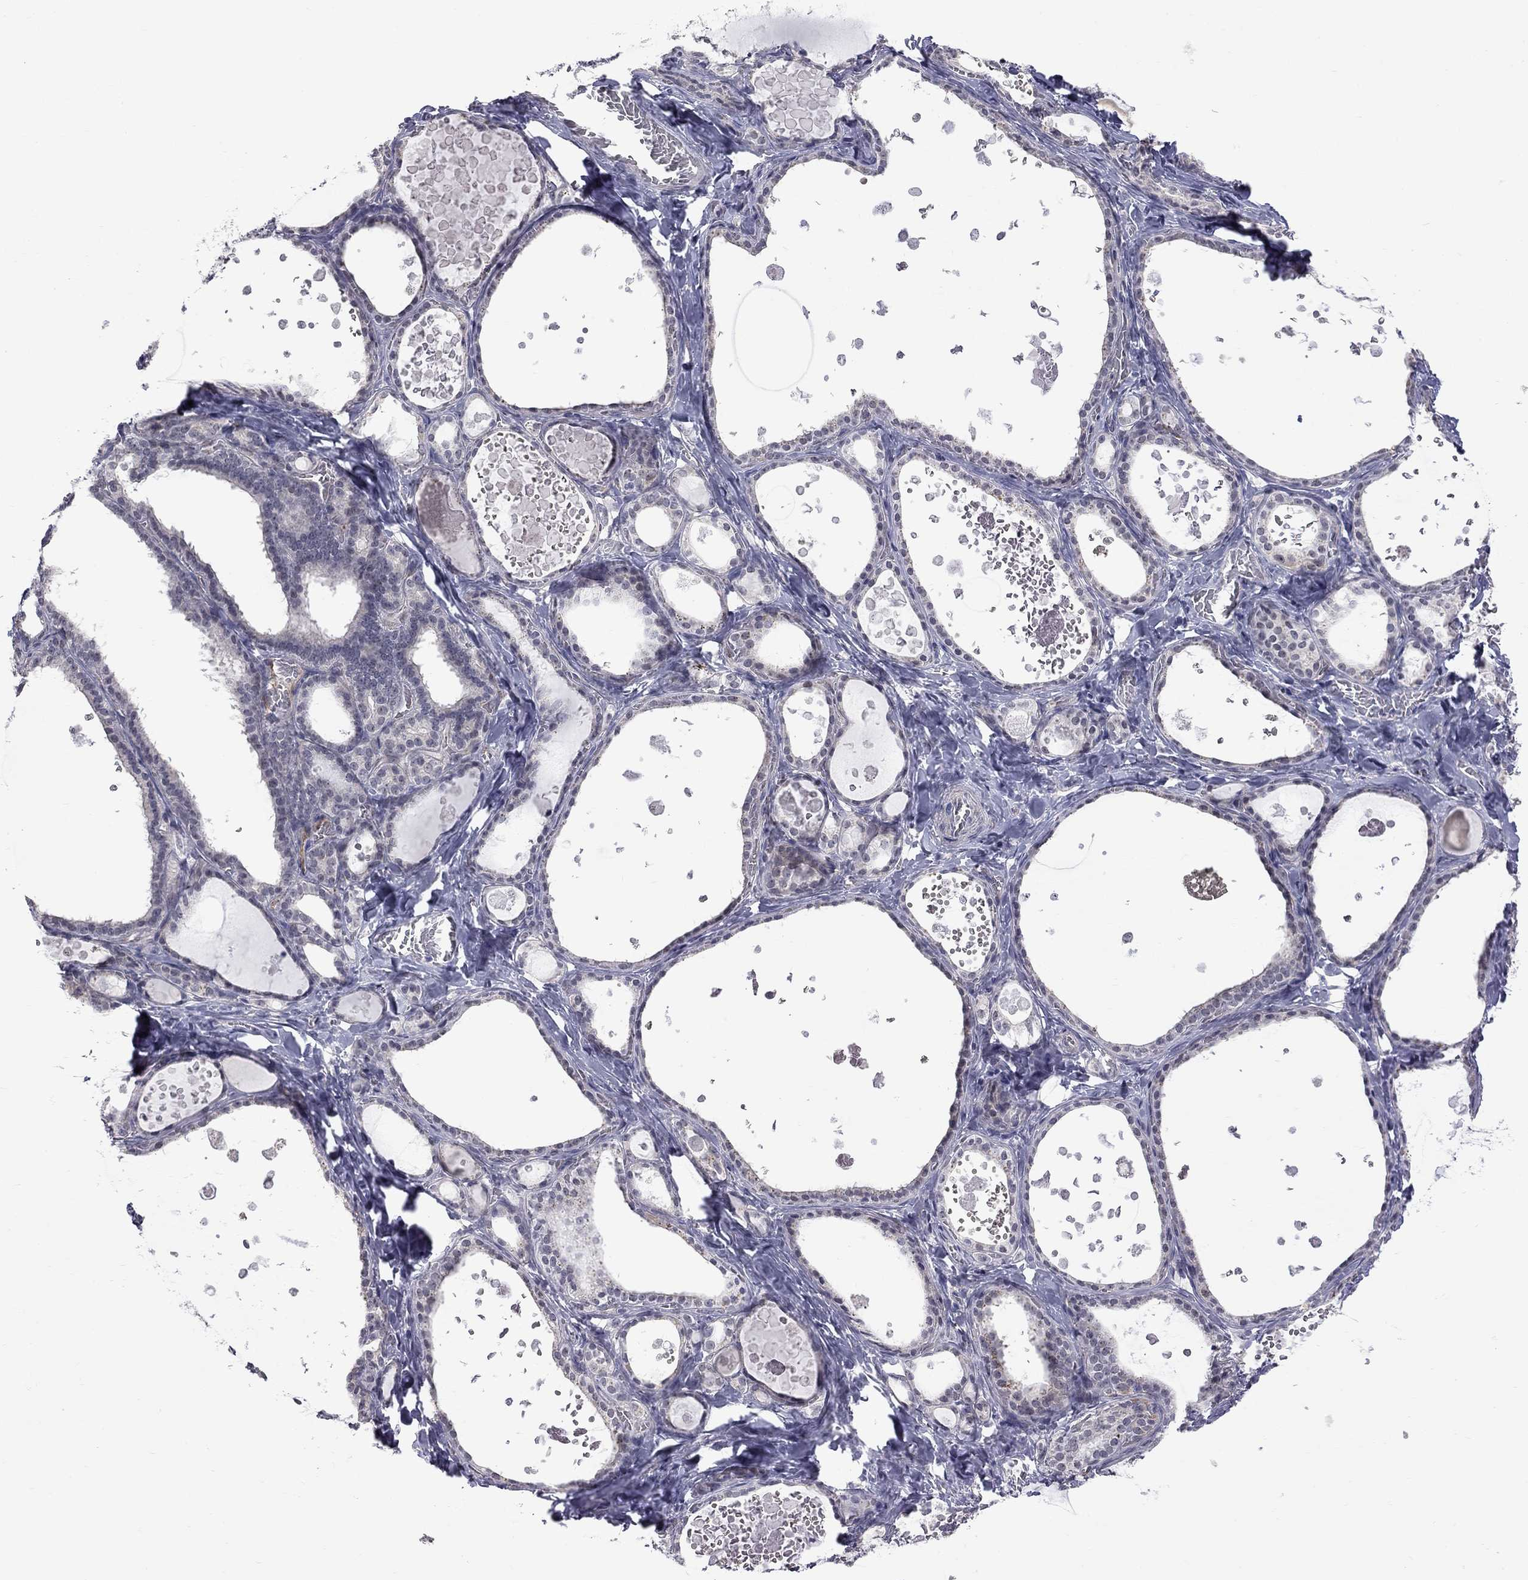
{"staining": {"intensity": "negative", "quantity": "none", "location": "none"}, "tissue": "thyroid gland", "cell_type": "Glandular cells", "image_type": "normal", "snomed": [{"axis": "morphology", "description": "Normal tissue, NOS"}, {"axis": "topography", "description": "Thyroid gland"}], "caption": "A histopathology image of thyroid gland stained for a protein demonstrates no brown staining in glandular cells.", "gene": "GSG1L", "patient": {"sex": "female", "age": 56}}